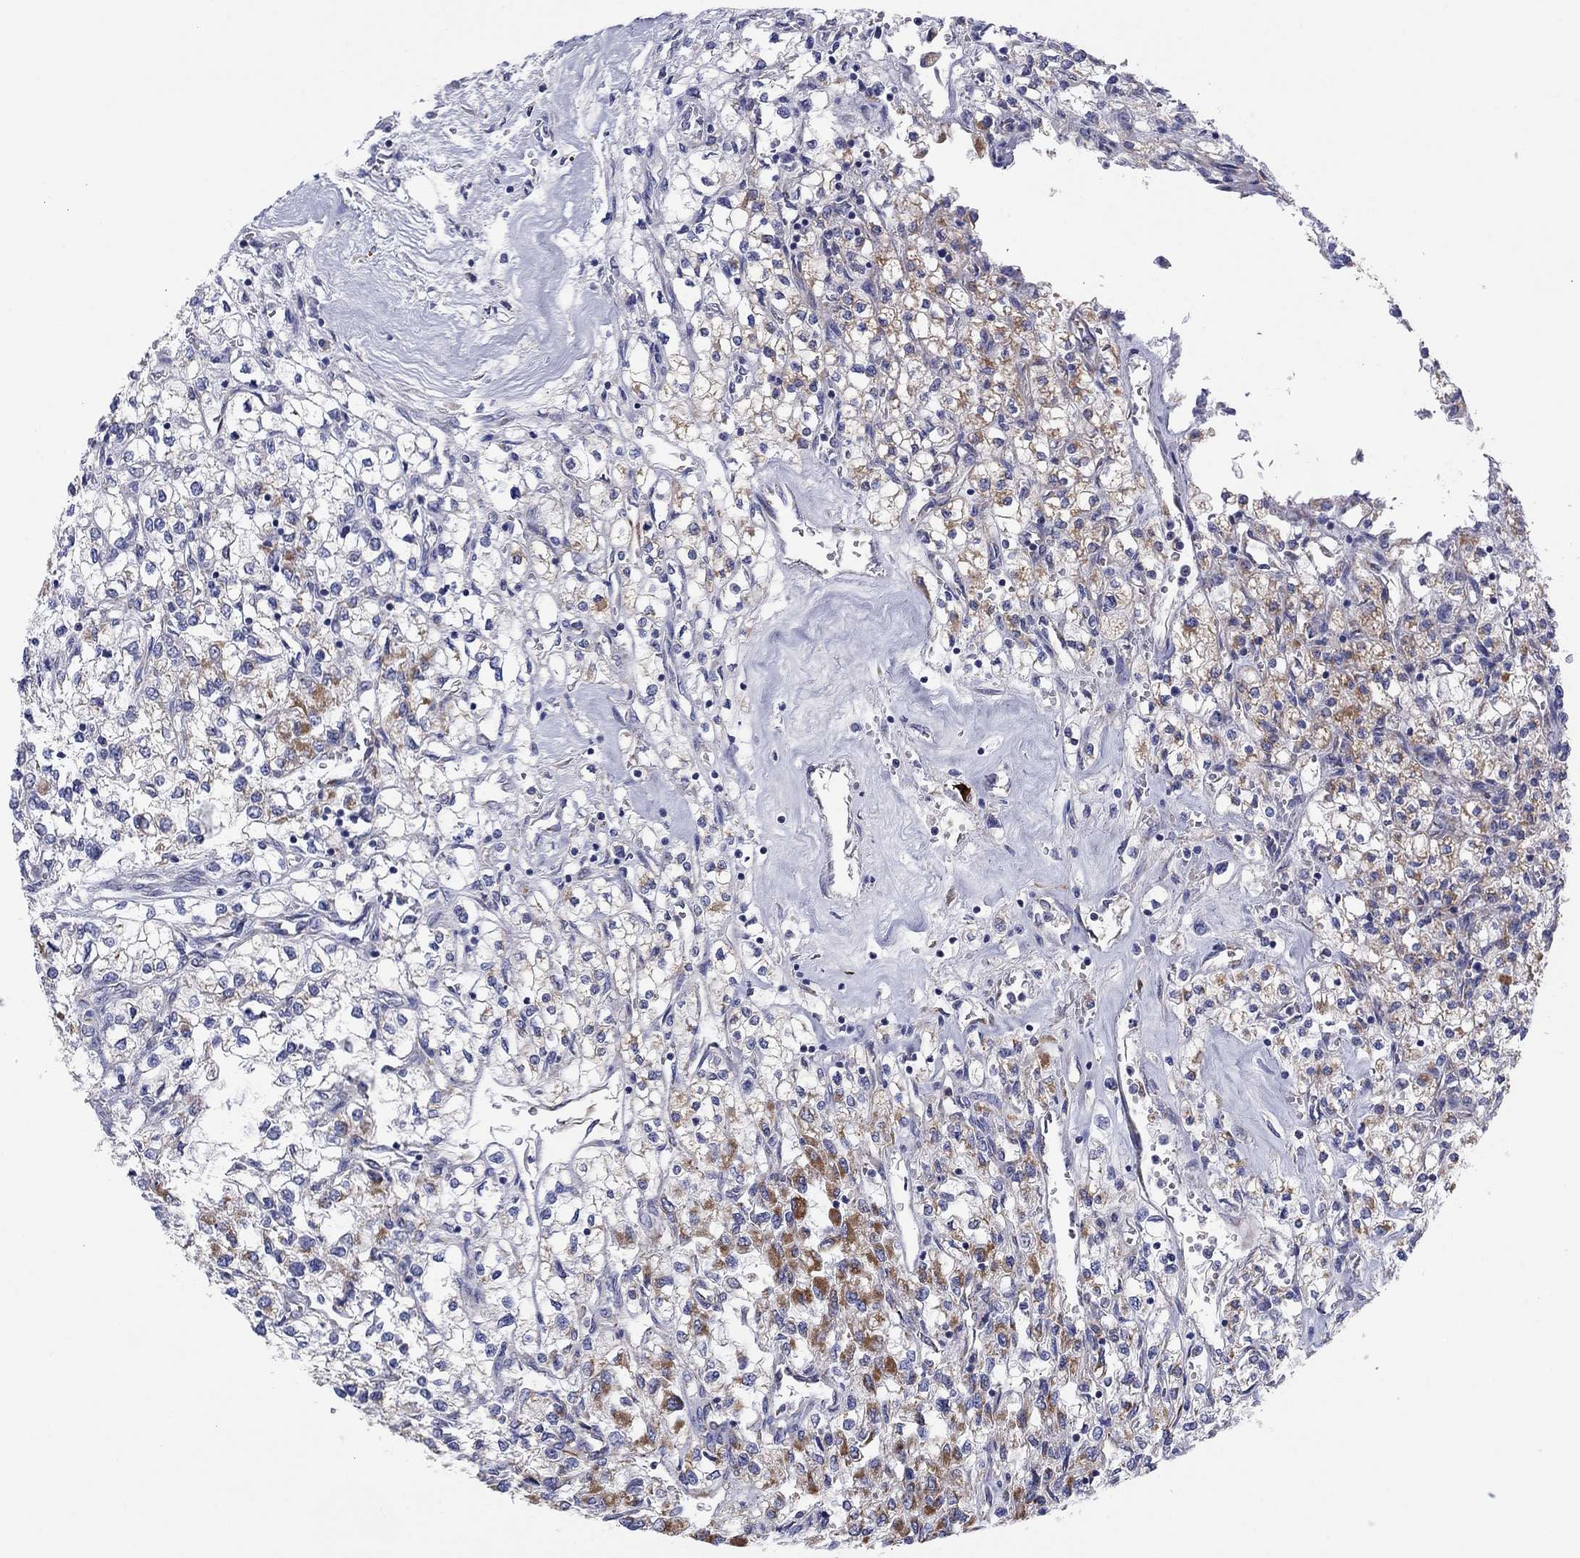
{"staining": {"intensity": "strong", "quantity": "<25%", "location": "cytoplasmic/membranous"}, "tissue": "renal cancer", "cell_type": "Tumor cells", "image_type": "cancer", "snomed": [{"axis": "morphology", "description": "Adenocarcinoma, NOS"}, {"axis": "topography", "description": "Kidney"}], "caption": "Renal adenocarcinoma stained with a protein marker exhibits strong staining in tumor cells.", "gene": "MGST3", "patient": {"sex": "male", "age": 80}}